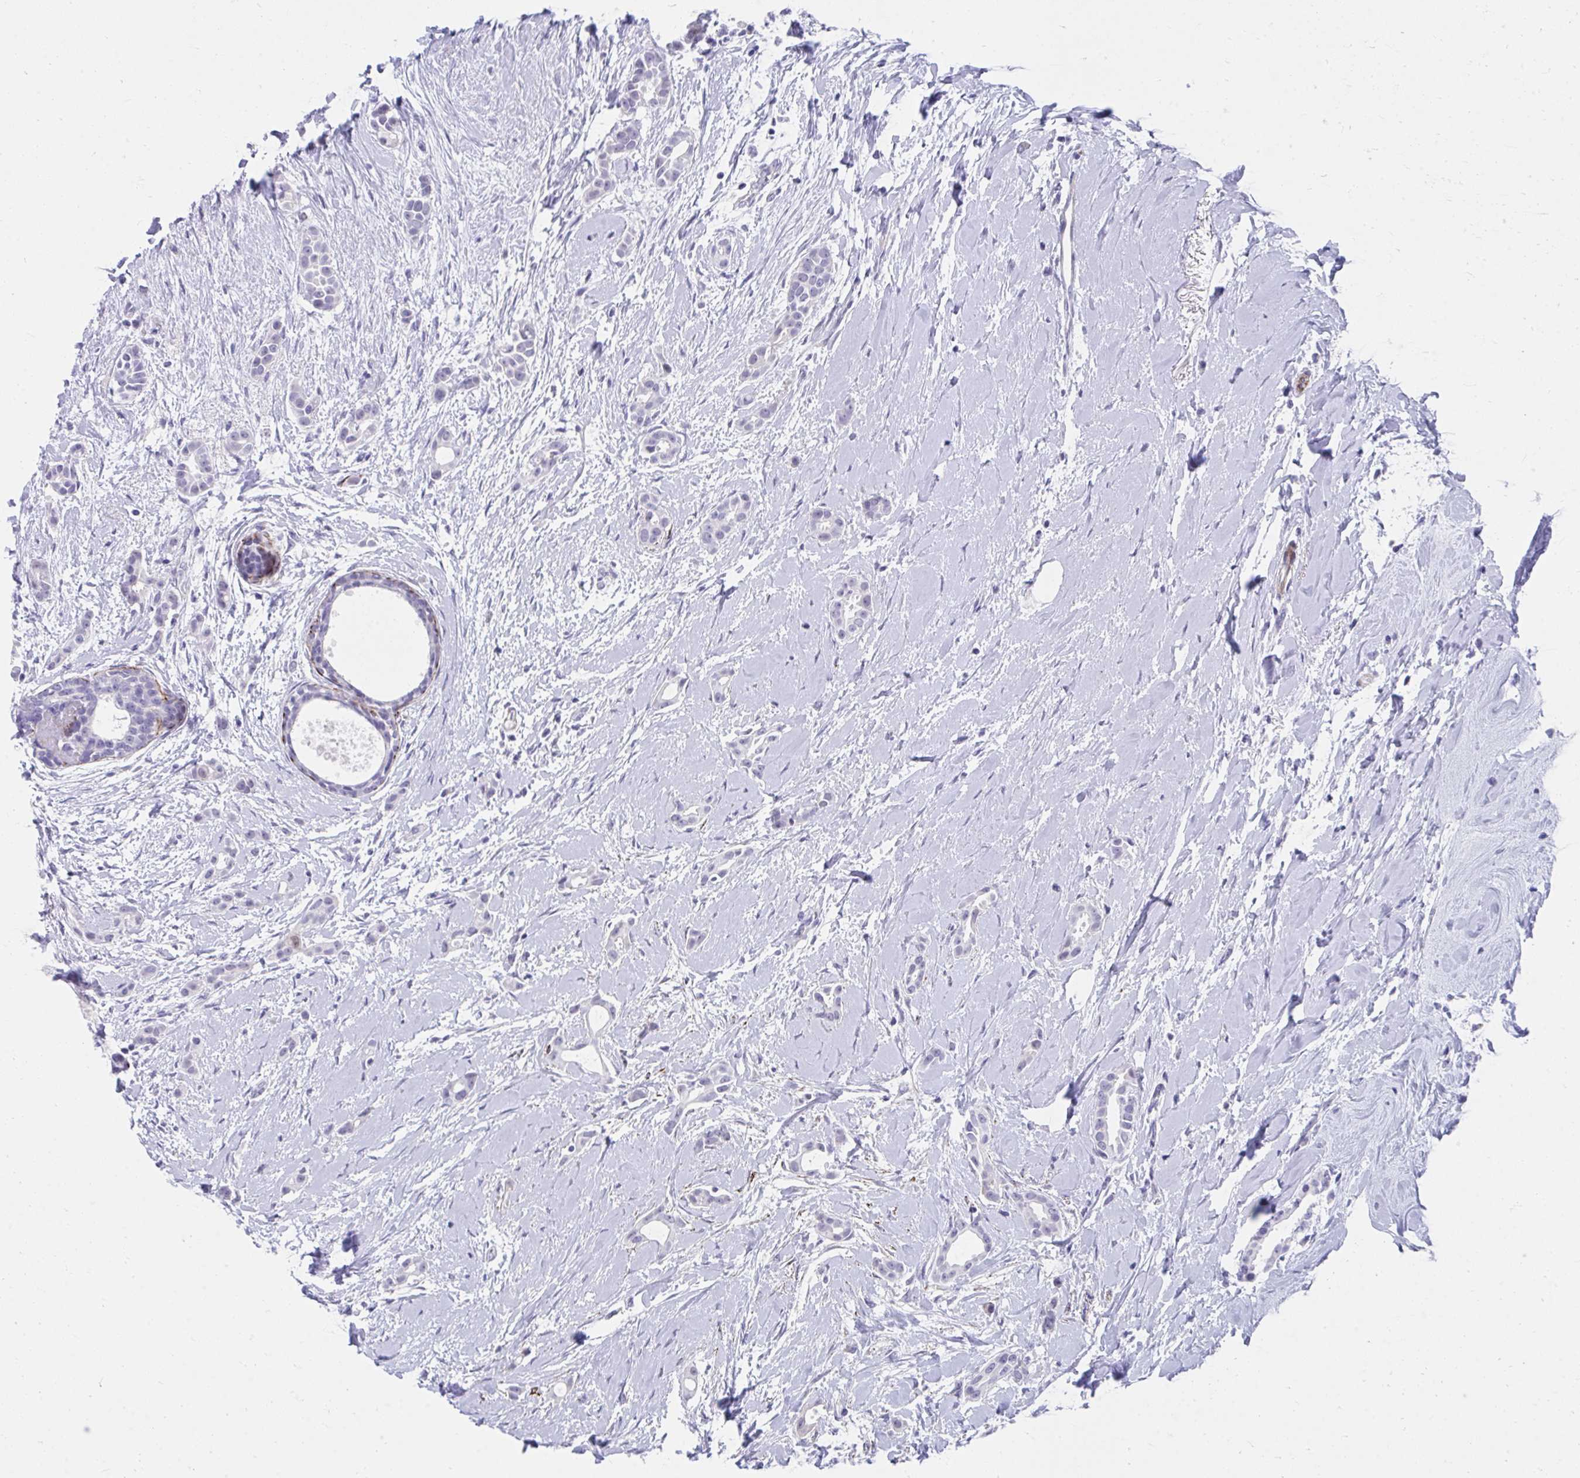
{"staining": {"intensity": "negative", "quantity": "none", "location": "none"}, "tissue": "breast cancer", "cell_type": "Tumor cells", "image_type": "cancer", "snomed": [{"axis": "morphology", "description": "Duct carcinoma"}, {"axis": "topography", "description": "Breast"}], "caption": "High magnification brightfield microscopy of breast cancer stained with DAB (brown) and counterstained with hematoxylin (blue): tumor cells show no significant expression. The staining was performed using DAB (3,3'-diaminobenzidine) to visualize the protein expression in brown, while the nuclei were stained in blue with hematoxylin (Magnification: 20x).", "gene": "CSTB", "patient": {"sex": "female", "age": 64}}